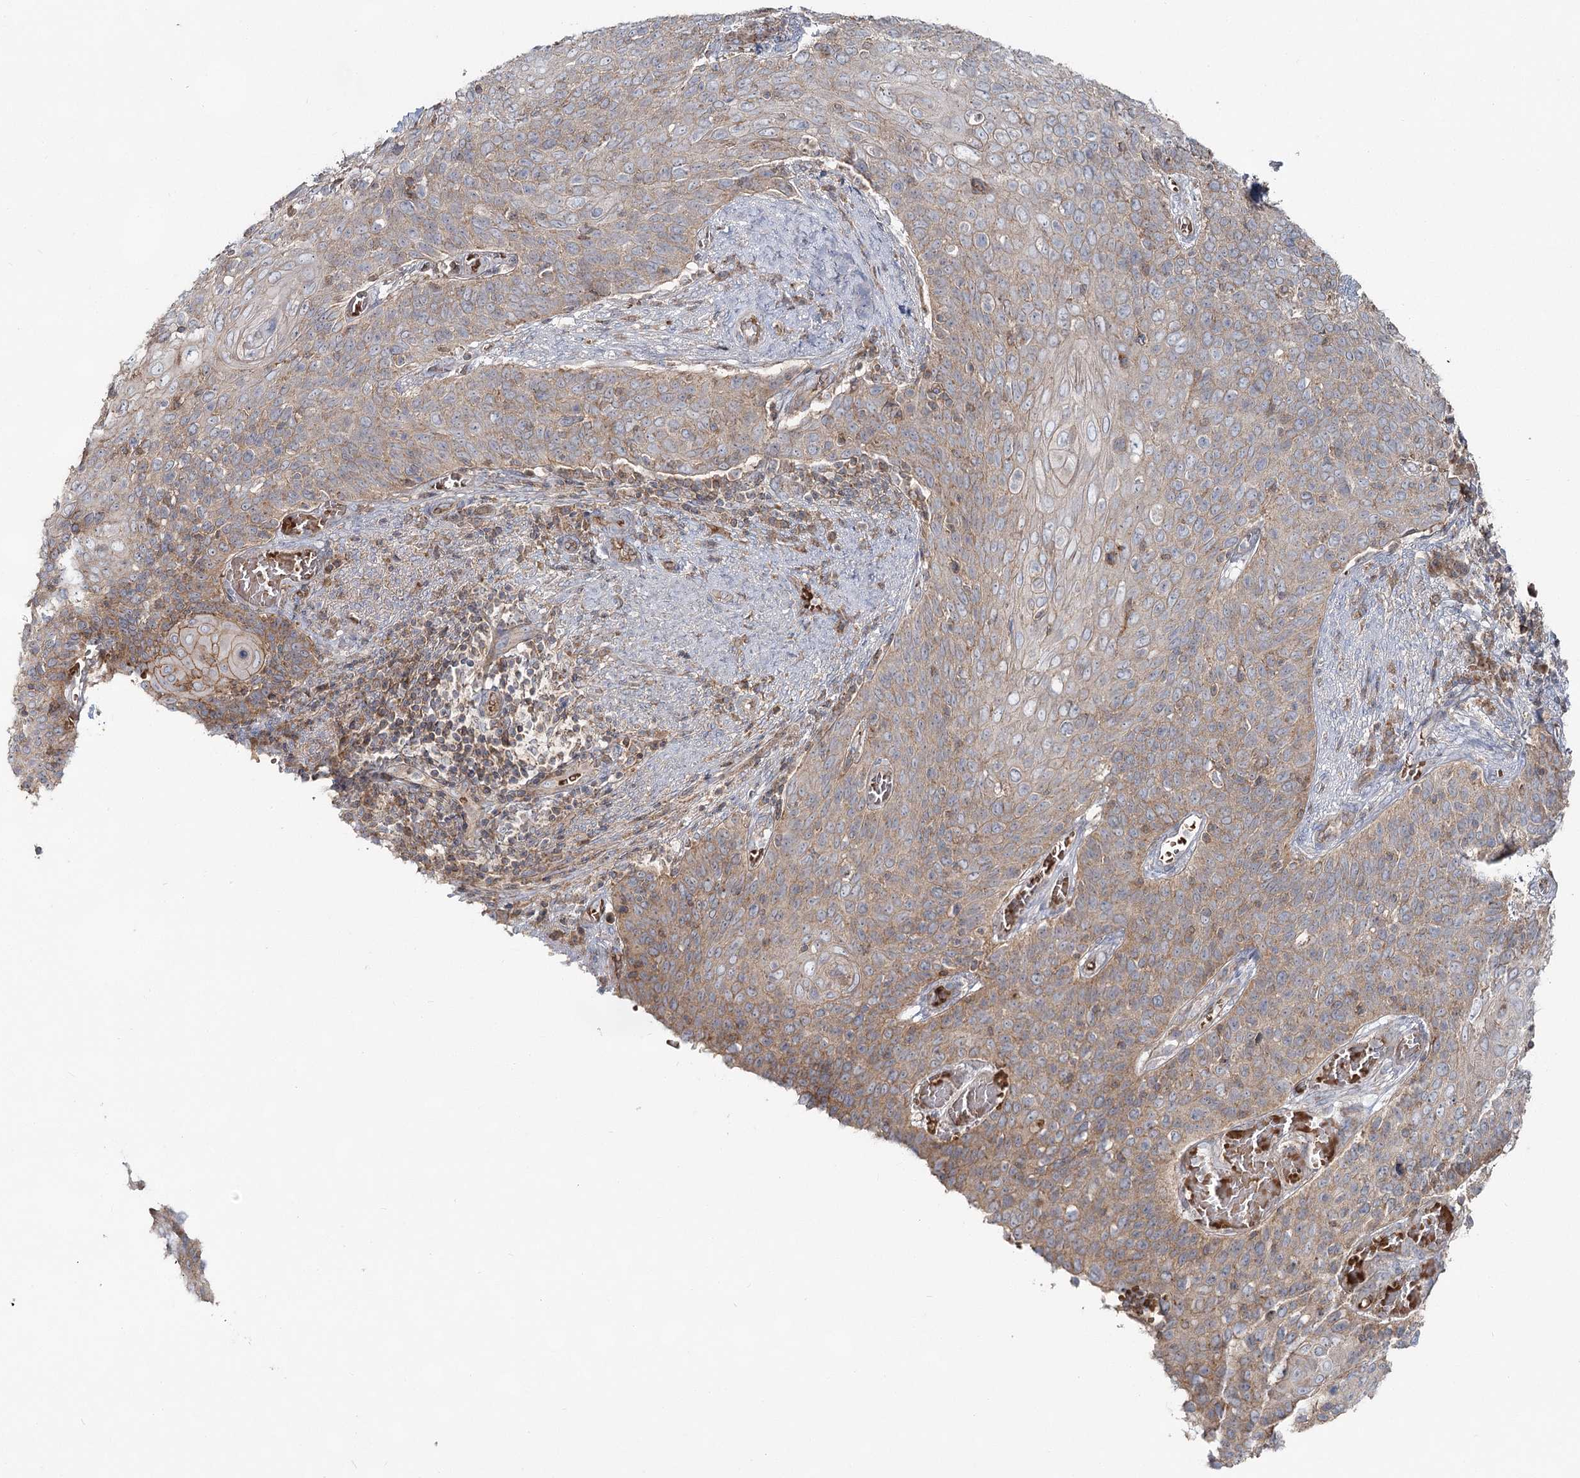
{"staining": {"intensity": "weak", "quantity": "25%-75%", "location": "cytoplasmic/membranous"}, "tissue": "cervical cancer", "cell_type": "Tumor cells", "image_type": "cancer", "snomed": [{"axis": "morphology", "description": "Squamous cell carcinoma, NOS"}, {"axis": "topography", "description": "Cervix"}], "caption": "This photomicrograph exhibits immunohistochemistry (IHC) staining of human cervical cancer (squamous cell carcinoma), with low weak cytoplasmic/membranous staining in about 25%-75% of tumor cells.", "gene": "PCBD2", "patient": {"sex": "female", "age": 39}}